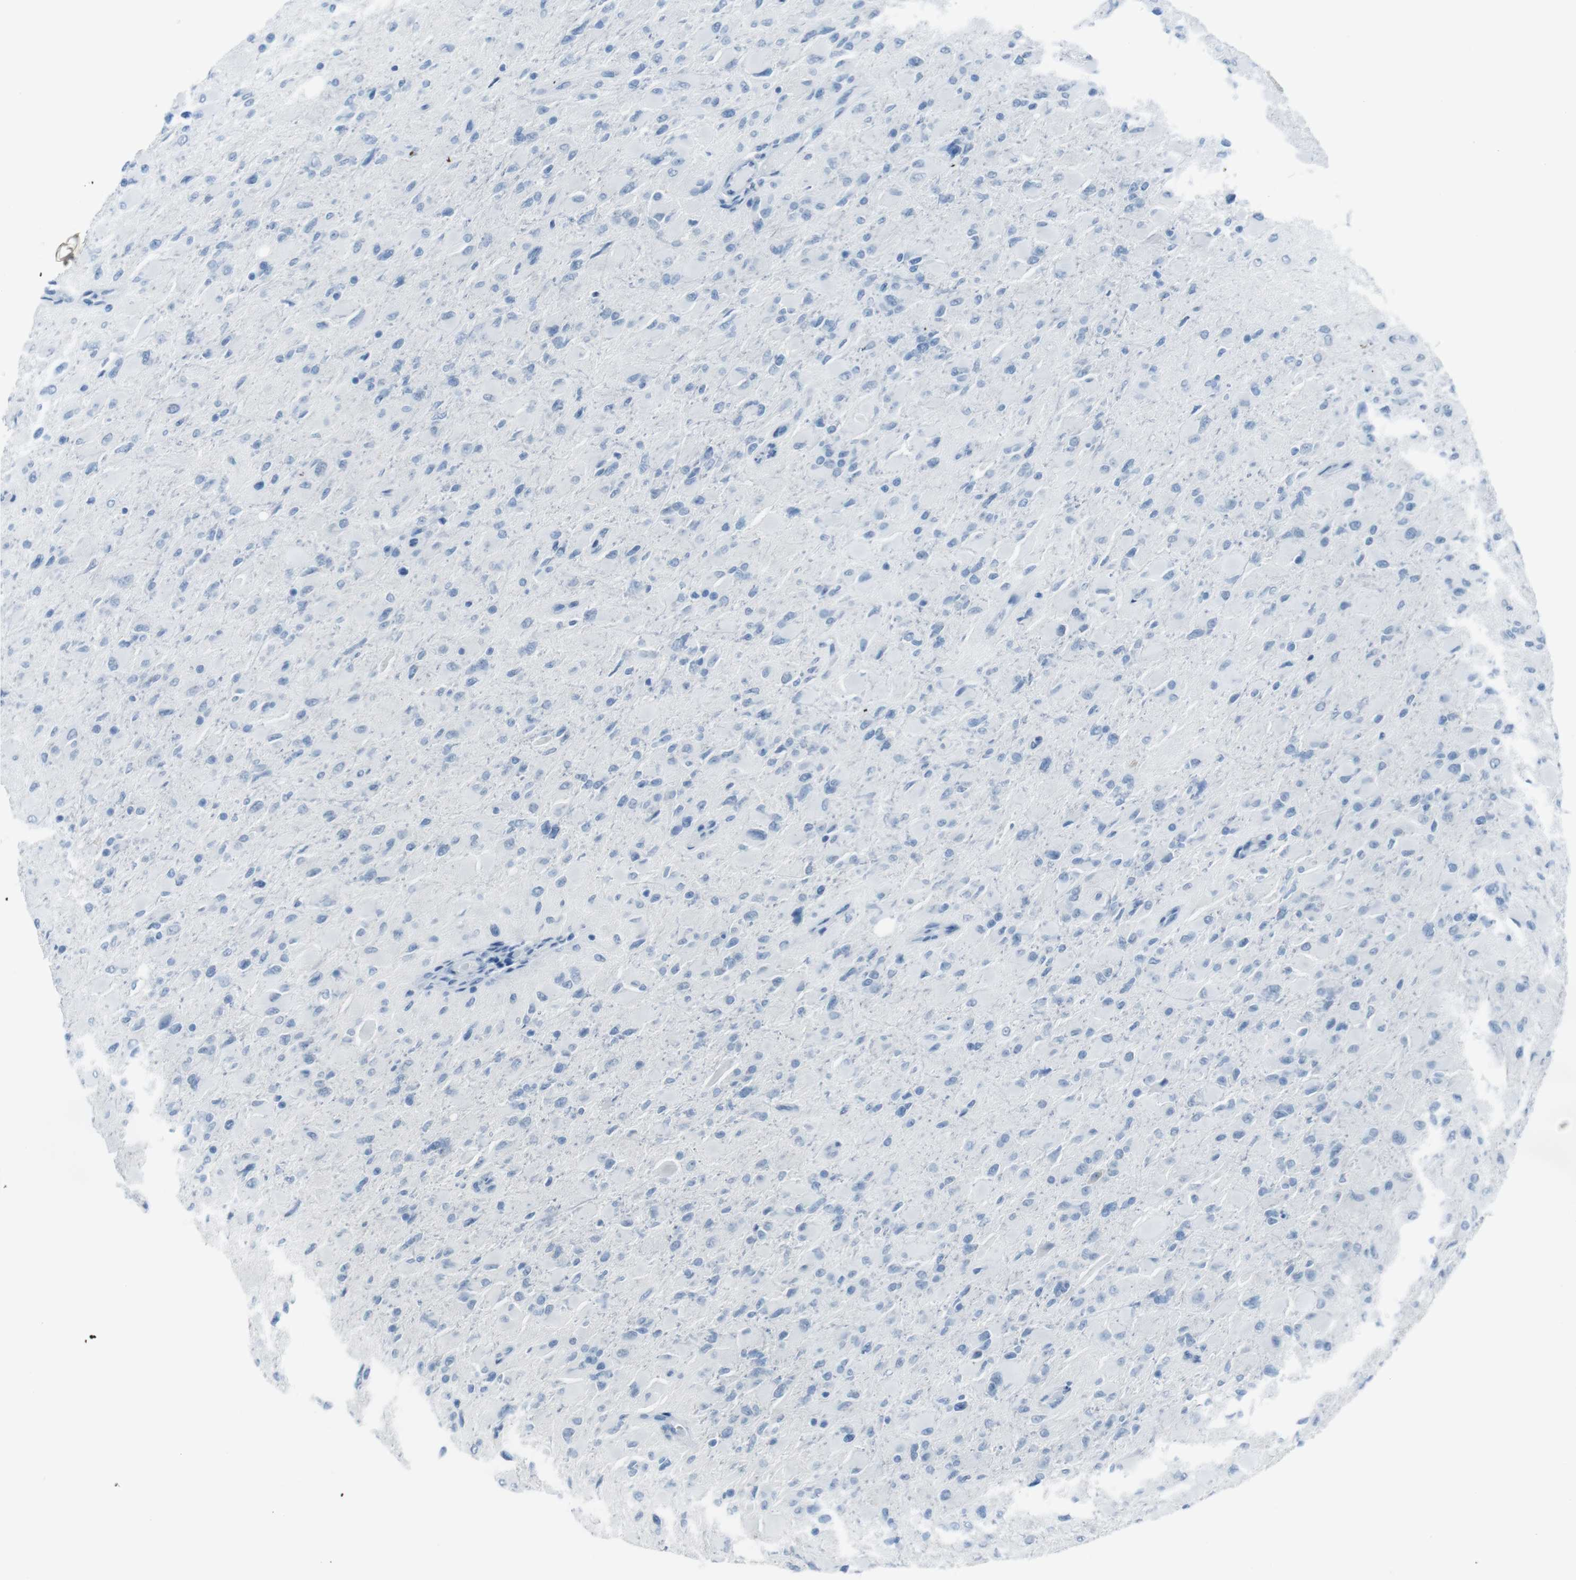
{"staining": {"intensity": "negative", "quantity": "none", "location": "none"}, "tissue": "glioma", "cell_type": "Tumor cells", "image_type": "cancer", "snomed": [{"axis": "morphology", "description": "Glioma, malignant, High grade"}, {"axis": "topography", "description": "Cerebral cortex"}], "caption": "This is a image of immunohistochemistry (IHC) staining of high-grade glioma (malignant), which shows no positivity in tumor cells.", "gene": "TMEM207", "patient": {"sex": "female", "age": 36}}